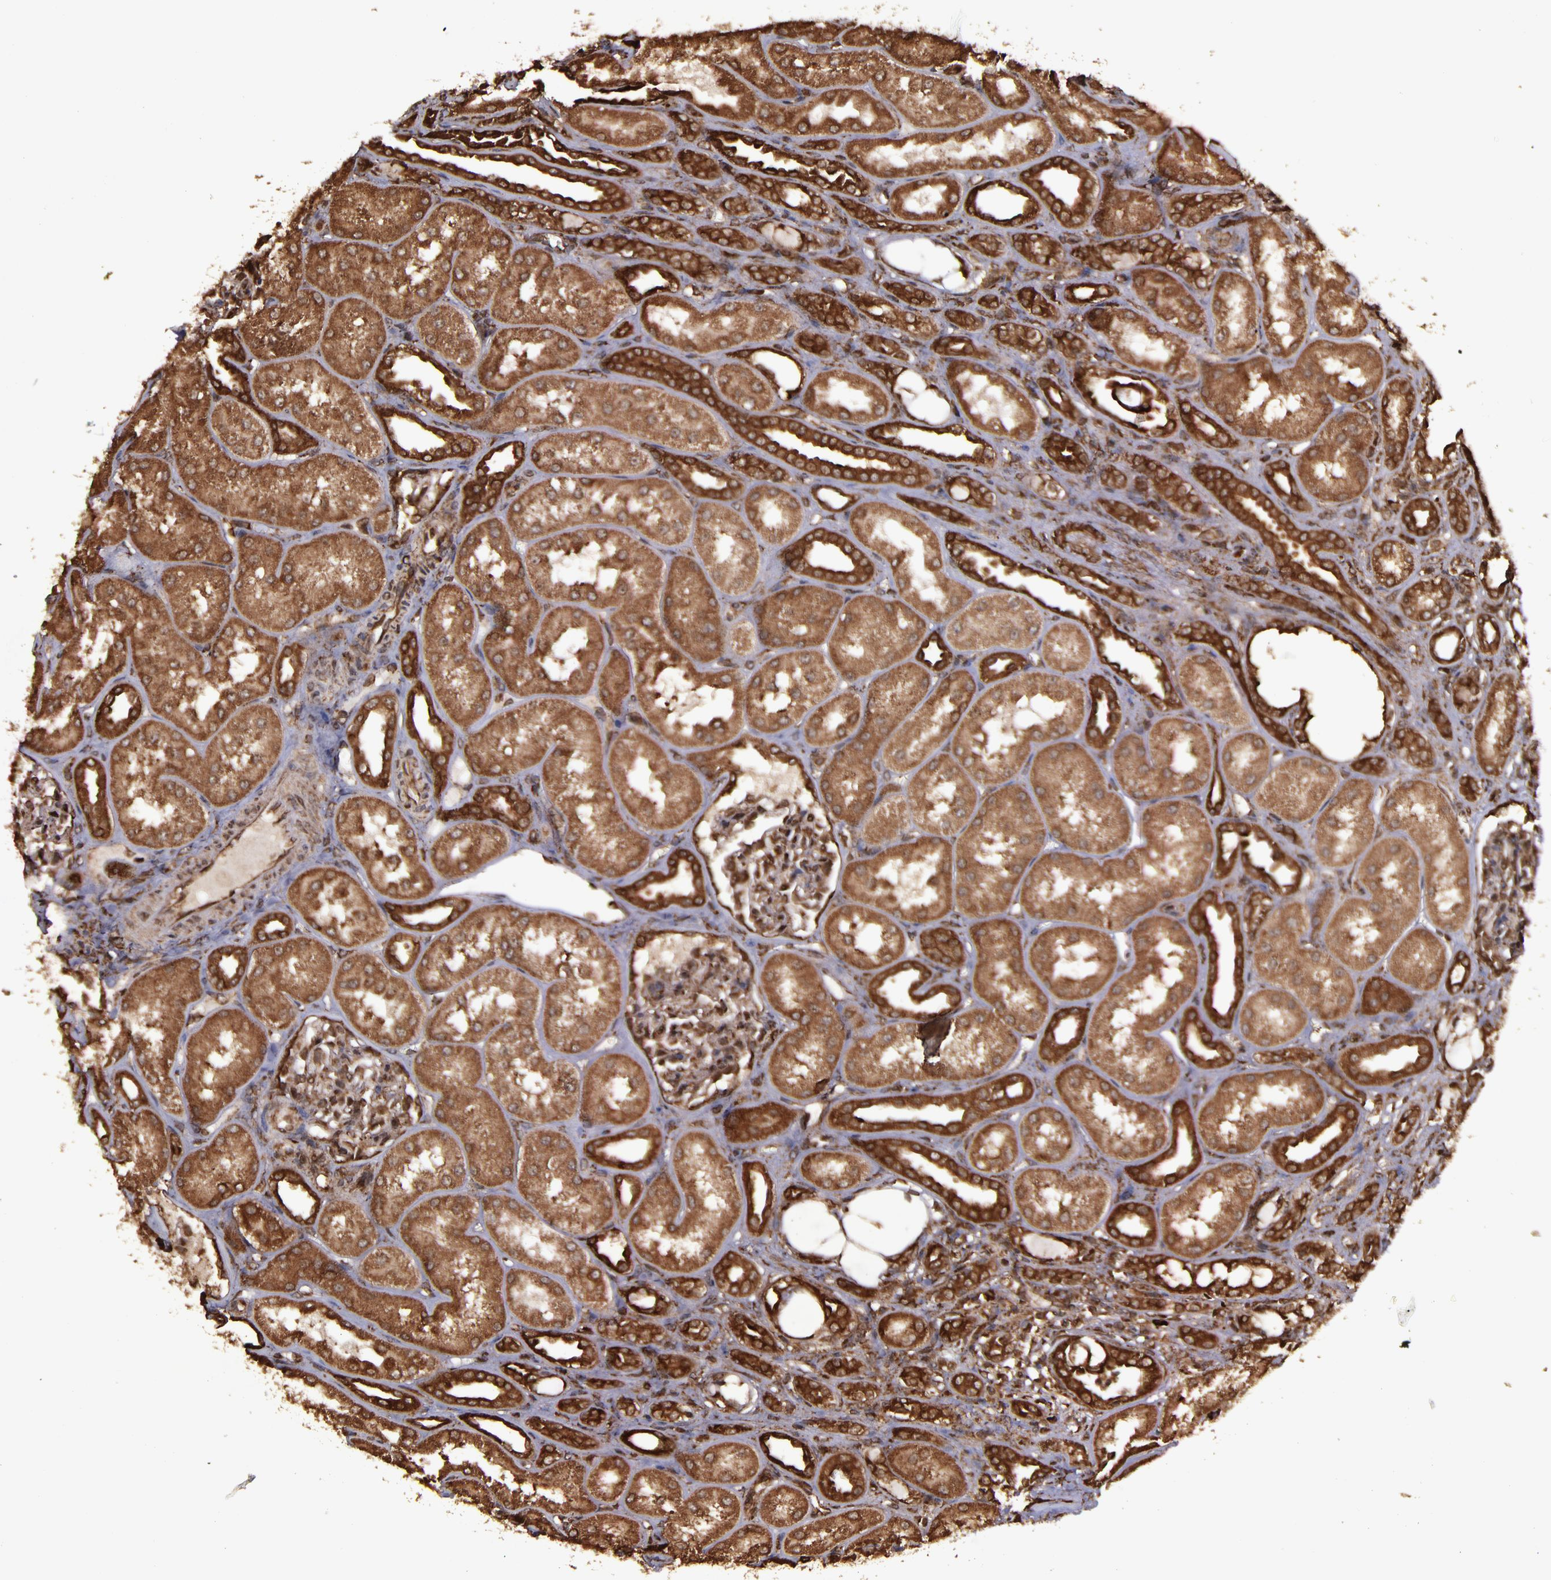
{"staining": {"intensity": "strong", "quantity": ">75%", "location": "cytoplasmic/membranous,nuclear"}, "tissue": "kidney", "cell_type": "Cells in glomeruli", "image_type": "normal", "snomed": [{"axis": "morphology", "description": "Normal tissue, NOS"}, {"axis": "topography", "description": "Kidney"}], "caption": "Immunohistochemical staining of benign human kidney reveals strong cytoplasmic/membranous,nuclear protein expression in approximately >75% of cells in glomeruli.", "gene": "EIF4ENIF1", "patient": {"sex": "male", "age": 7}}